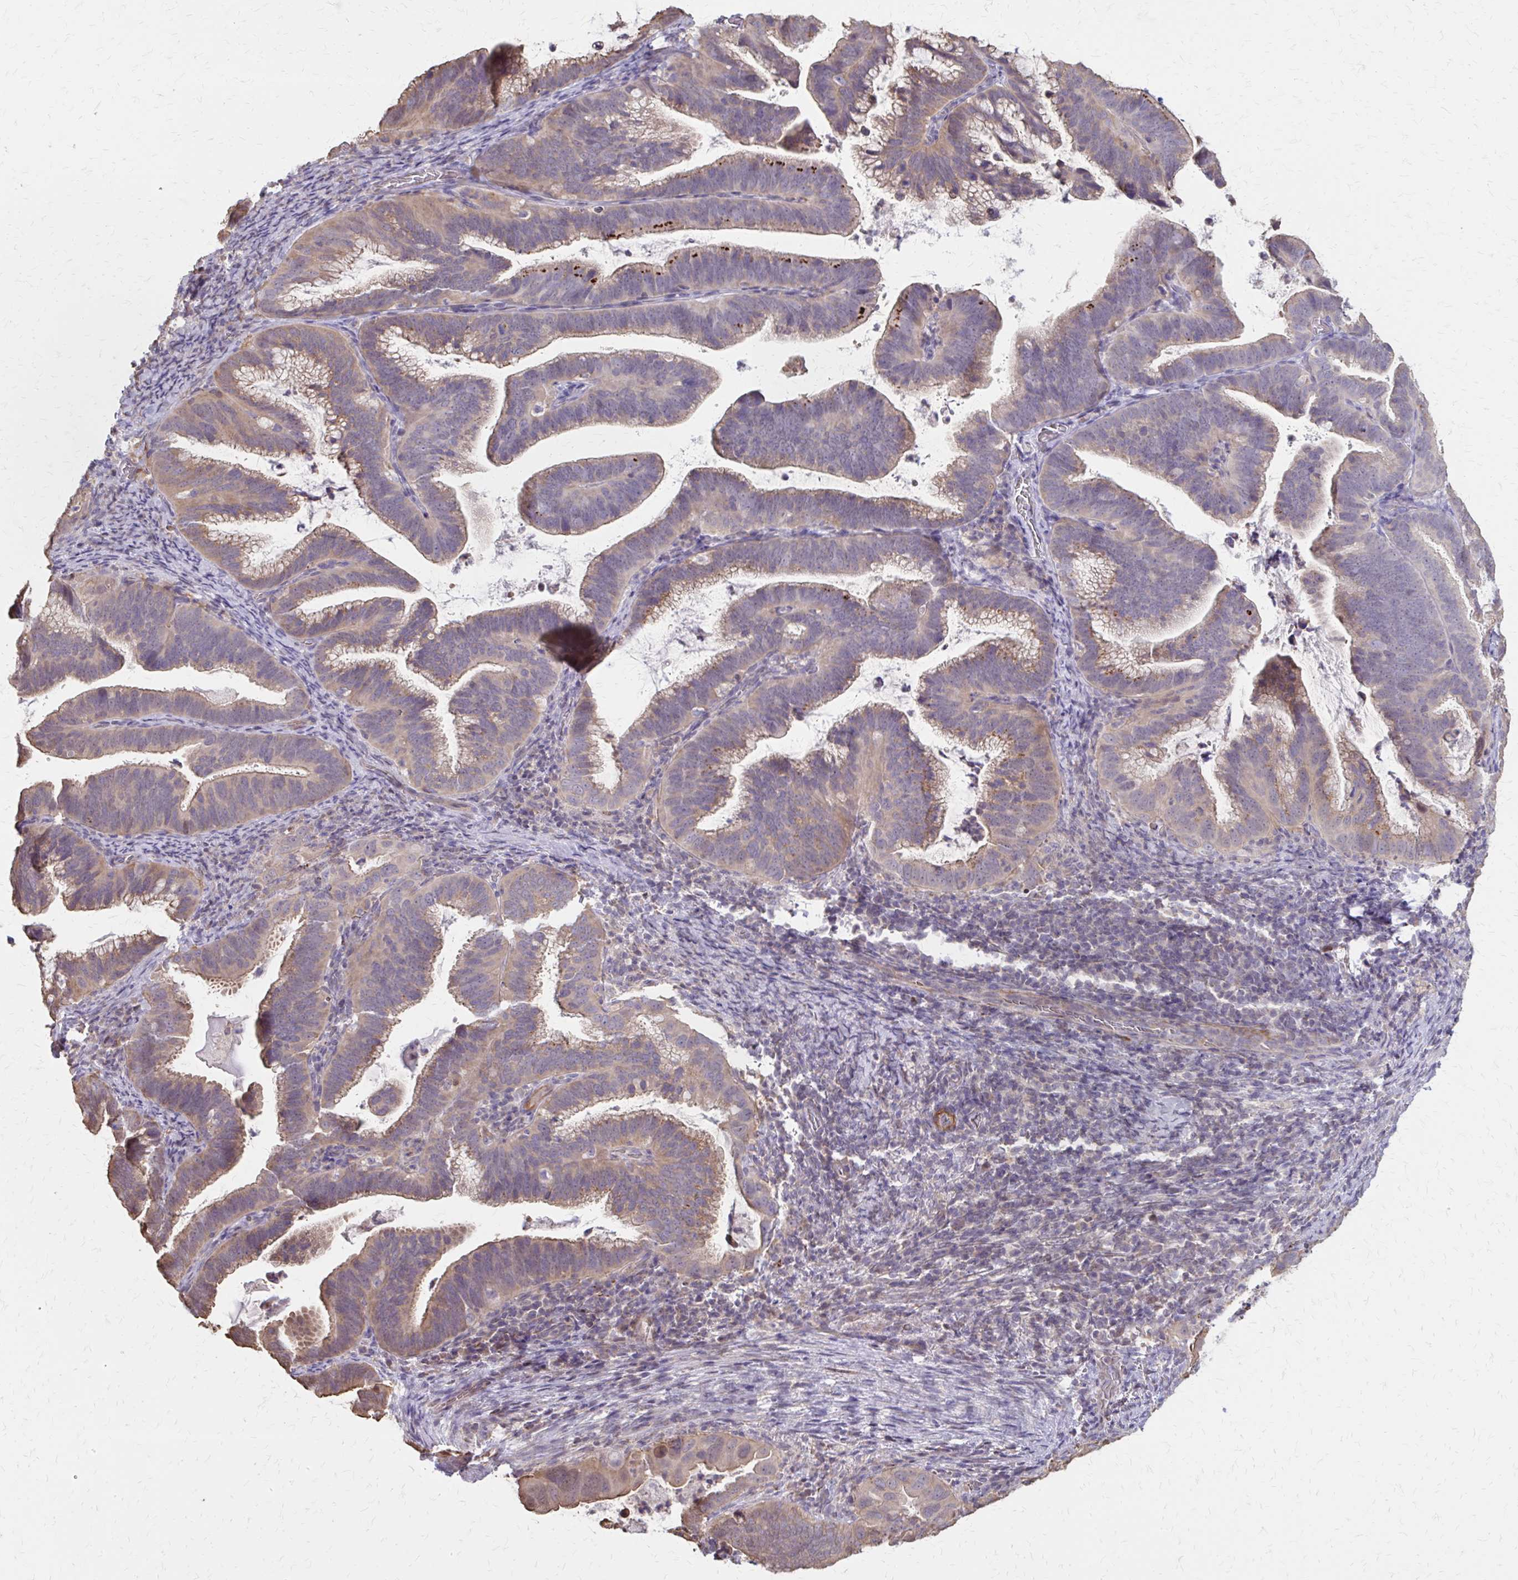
{"staining": {"intensity": "moderate", "quantity": "25%-75%", "location": "cytoplasmic/membranous"}, "tissue": "cervical cancer", "cell_type": "Tumor cells", "image_type": "cancer", "snomed": [{"axis": "morphology", "description": "Adenocarcinoma, NOS"}, {"axis": "topography", "description": "Cervix"}], "caption": "Cervical cancer (adenocarcinoma) stained with a protein marker demonstrates moderate staining in tumor cells.", "gene": "IFI44L", "patient": {"sex": "female", "age": 61}}